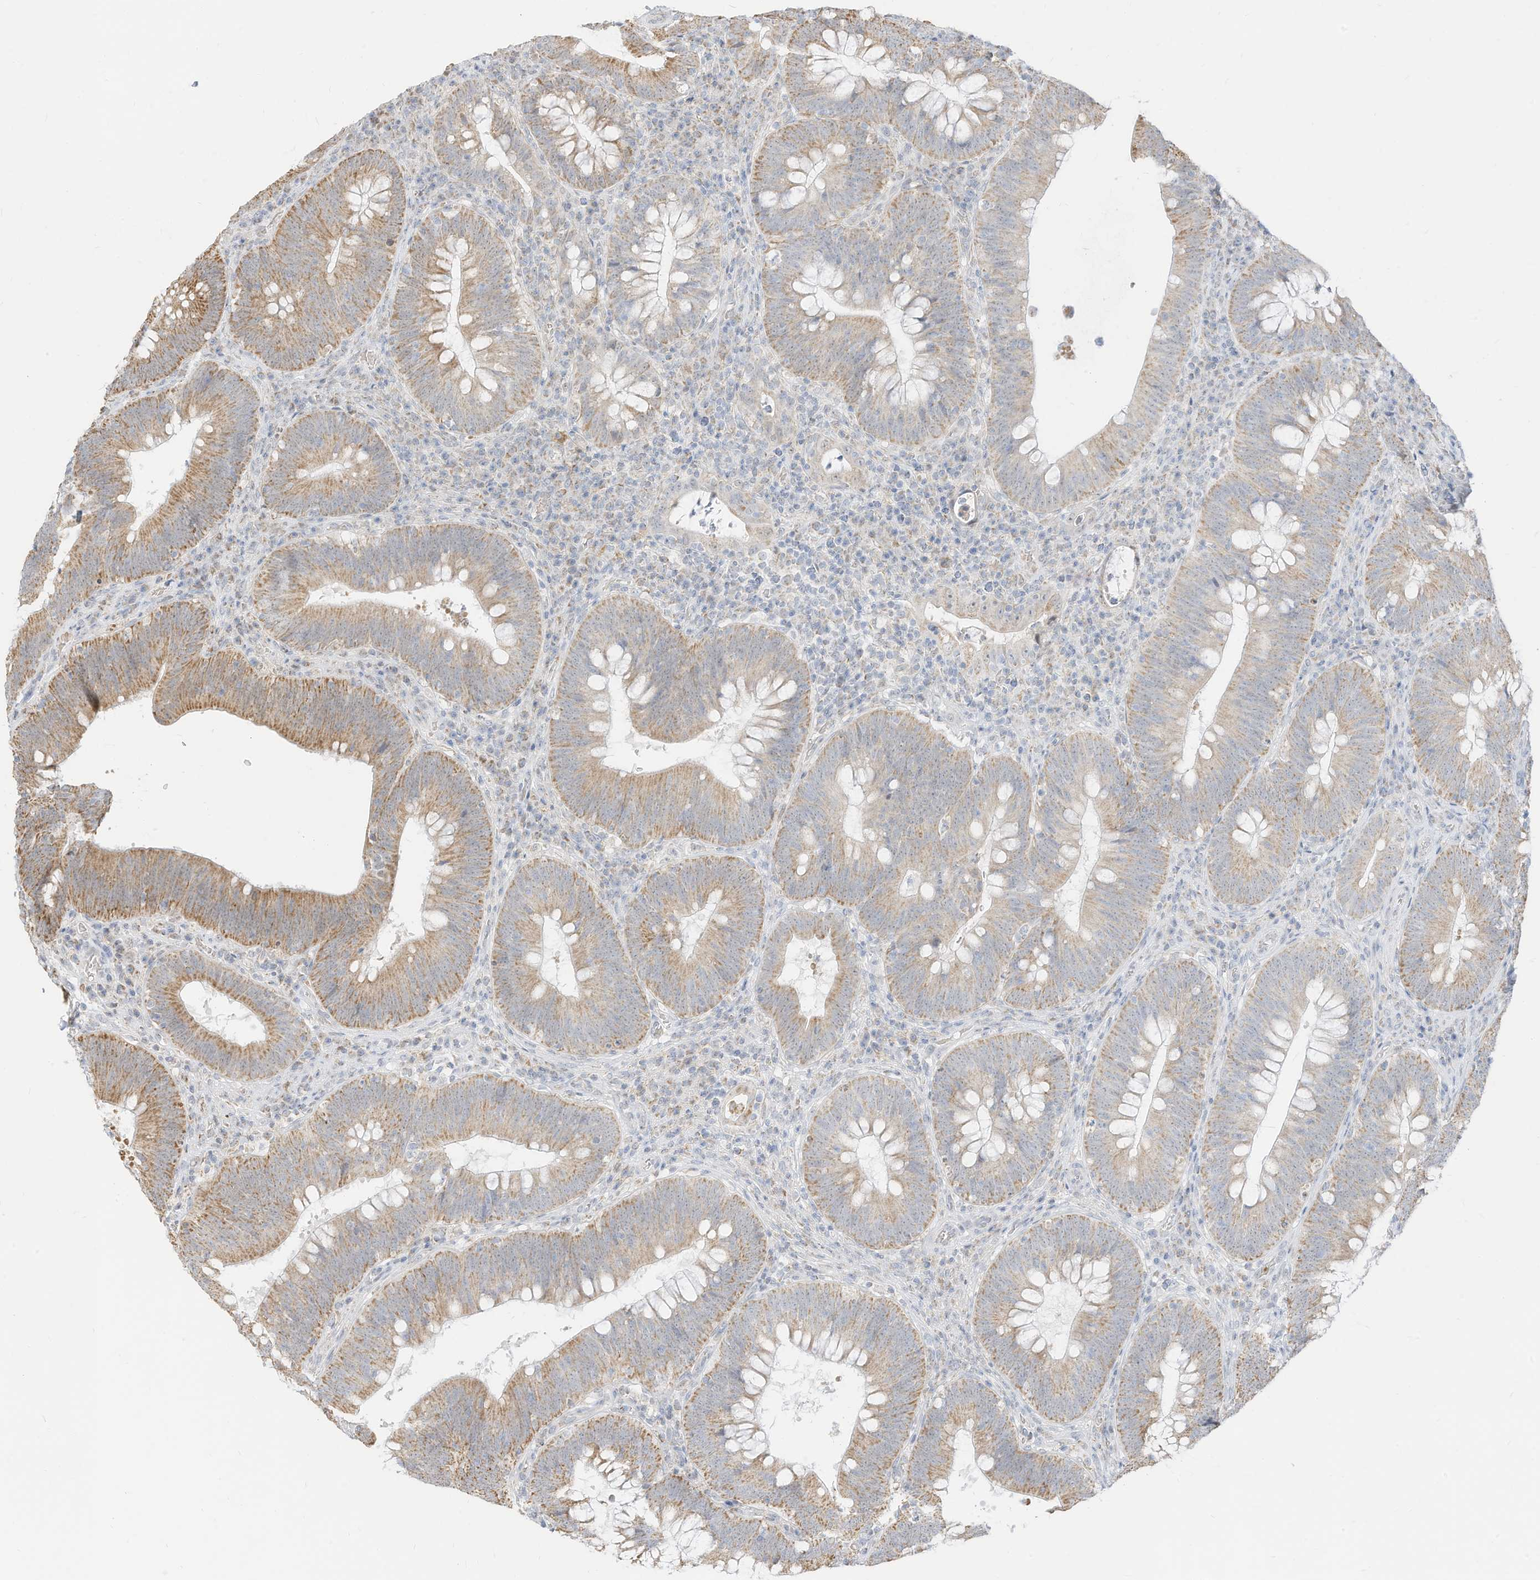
{"staining": {"intensity": "moderate", "quantity": "25%-75%", "location": "cytoplasmic/membranous"}, "tissue": "colorectal cancer", "cell_type": "Tumor cells", "image_type": "cancer", "snomed": [{"axis": "morphology", "description": "Normal tissue, NOS"}, {"axis": "topography", "description": "Colon"}], "caption": "Colorectal cancer stained for a protein (brown) exhibits moderate cytoplasmic/membranous positive staining in about 25%-75% of tumor cells.", "gene": "MTUS2", "patient": {"sex": "female", "age": 82}}